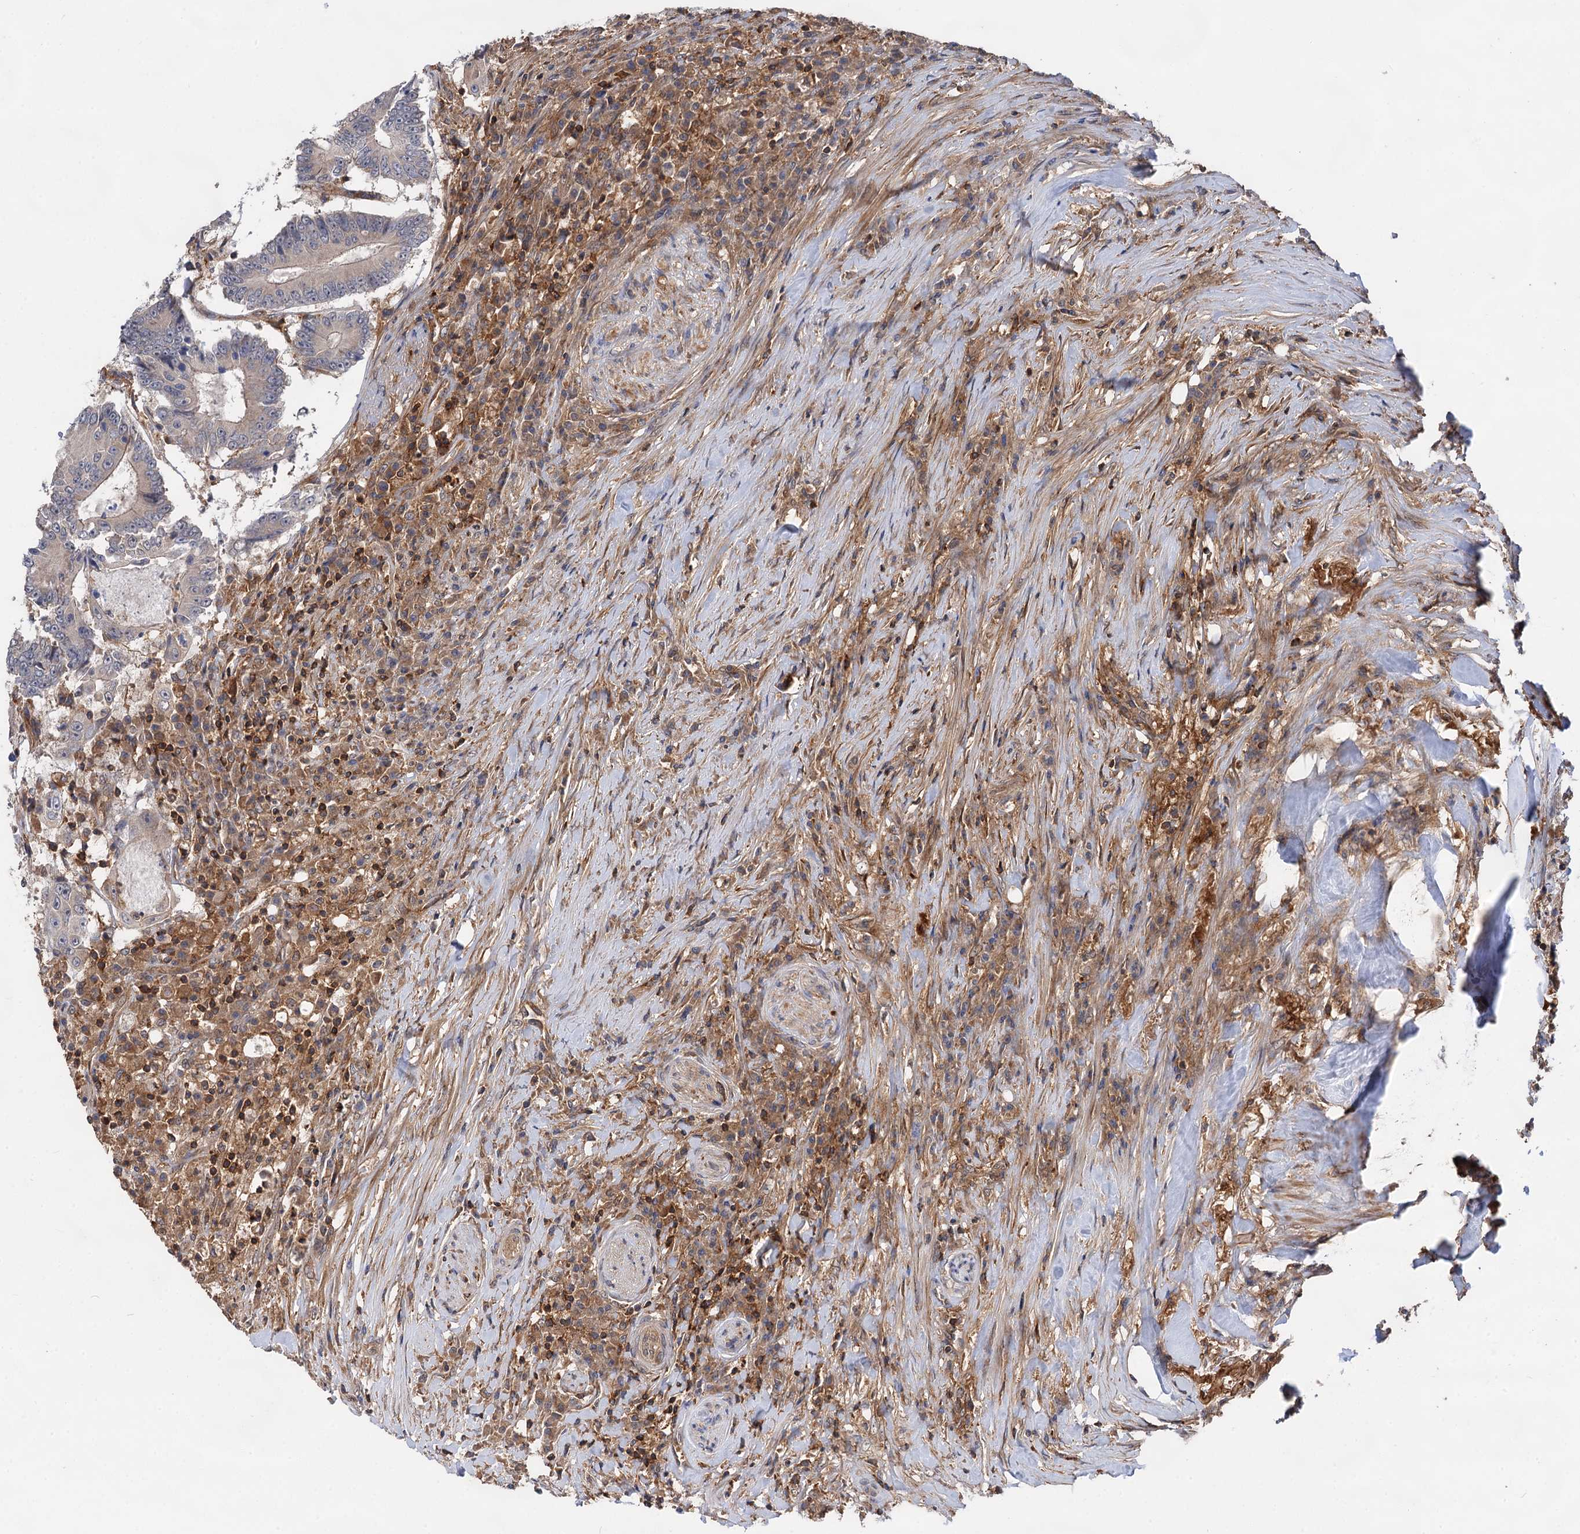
{"staining": {"intensity": "negative", "quantity": "none", "location": "none"}, "tissue": "colorectal cancer", "cell_type": "Tumor cells", "image_type": "cancer", "snomed": [{"axis": "morphology", "description": "Adenocarcinoma, NOS"}, {"axis": "topography", "description": "Colon"}], "caption": "Immunohistochemistry (IHC) of human colorectal adenocarcinoma exhibits no staining in tumor cells.", "gene": "PACS1", "patient": {"sex": "male", "age": 83}}